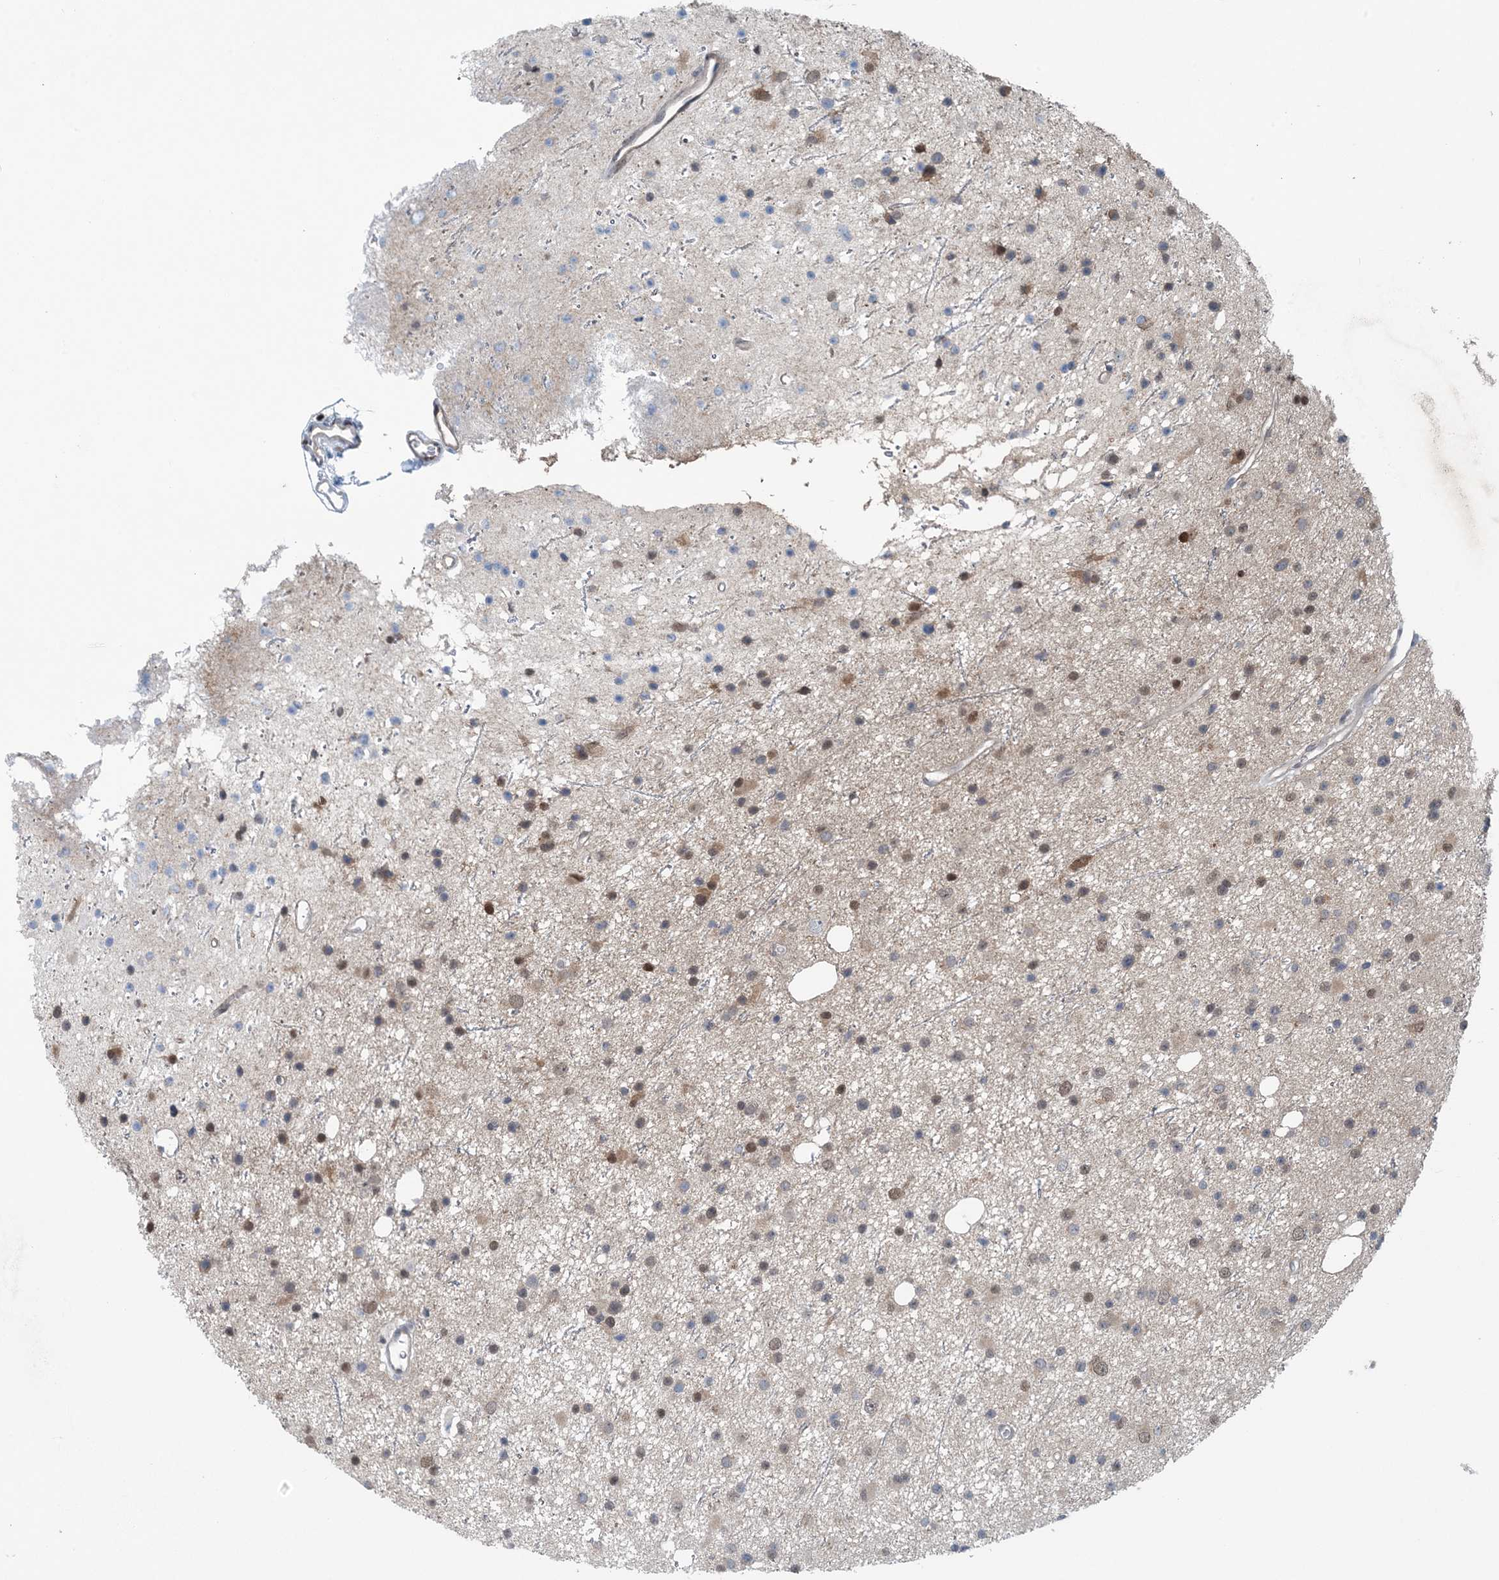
{"staining": {"intensity": "moderate", "quantity": "25%-75%", "location": "nuclear"}, "tissue": "glioma", "cell_type": "Tumor cells", "image_type": "cancer", "snomed": [{"axis": "morphology", "description": "Glioma, malignant, Low grade"}, {"axis": "topography", "description": "Cerebral cortex"}], "caption": "An immunohistochemistry (IHC) photomicrograph of neoplastic tissue is shown. Protein staining in brown labels moderate nuclear positivity in glioma within tumor cells. The staining was performed using DAB to visualize the protein expression in brown, while the nuclei were stained in blue with hematoxylin (Magnification: 20x).", "gene": "HIKESHI", "patient": {"sex": "female", "age": 39}}